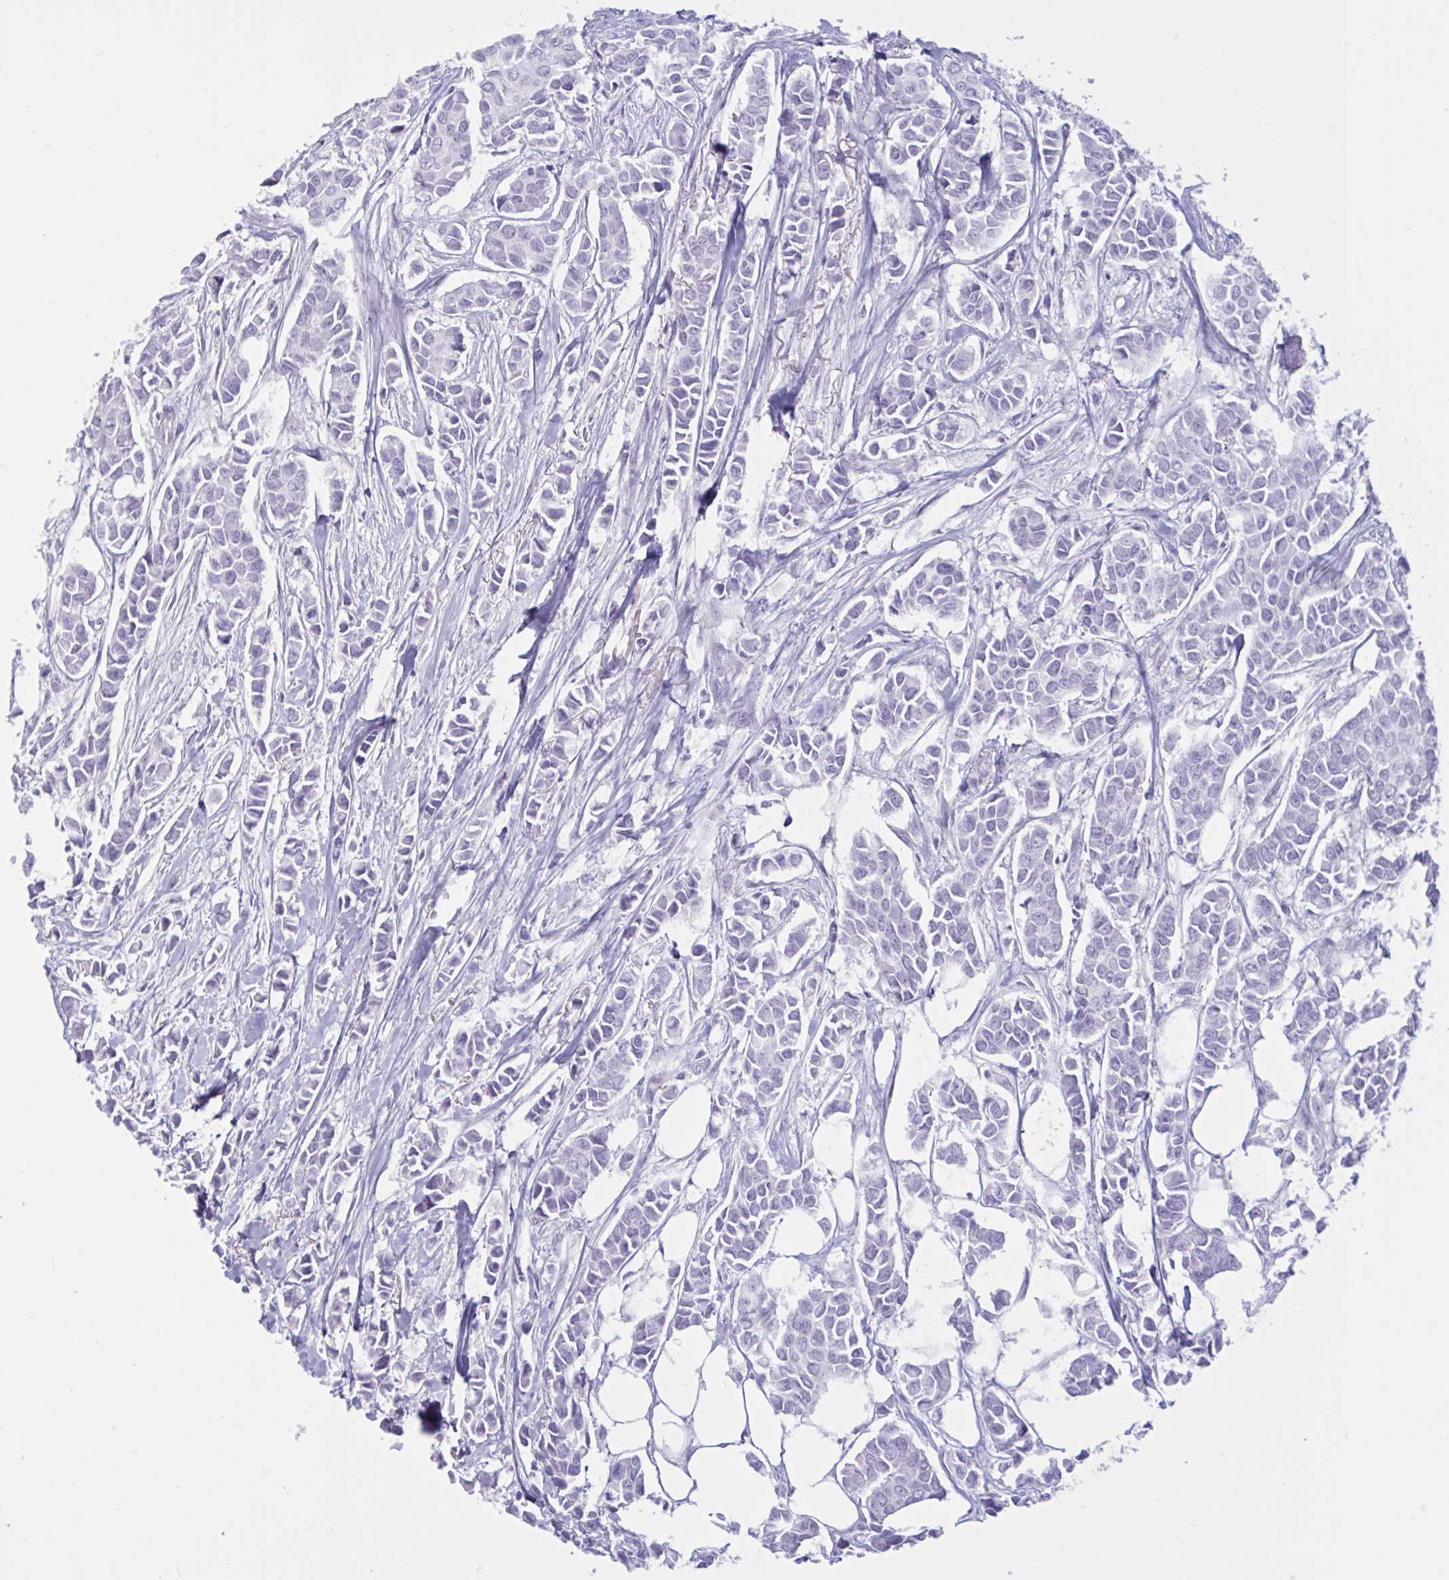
{"staining": {"intensity": "negative", "quantity": "none", "location": "none"}, "tissue": "breast cancer", "cell_type": "Tumor cells", "image_type": "cancer", "snomed": [{"axis": "morphology", "description": "Duct carcinoma"}, {"axis": "topography", "description": "Breast"}], "caption": "Immunohistochemical staining of infiltrating ductal carcinoma (breast) exhibits no significant staining in tumor cells.", "gene": "BBS10", "patient": {"sex": "female", "age": 84}}